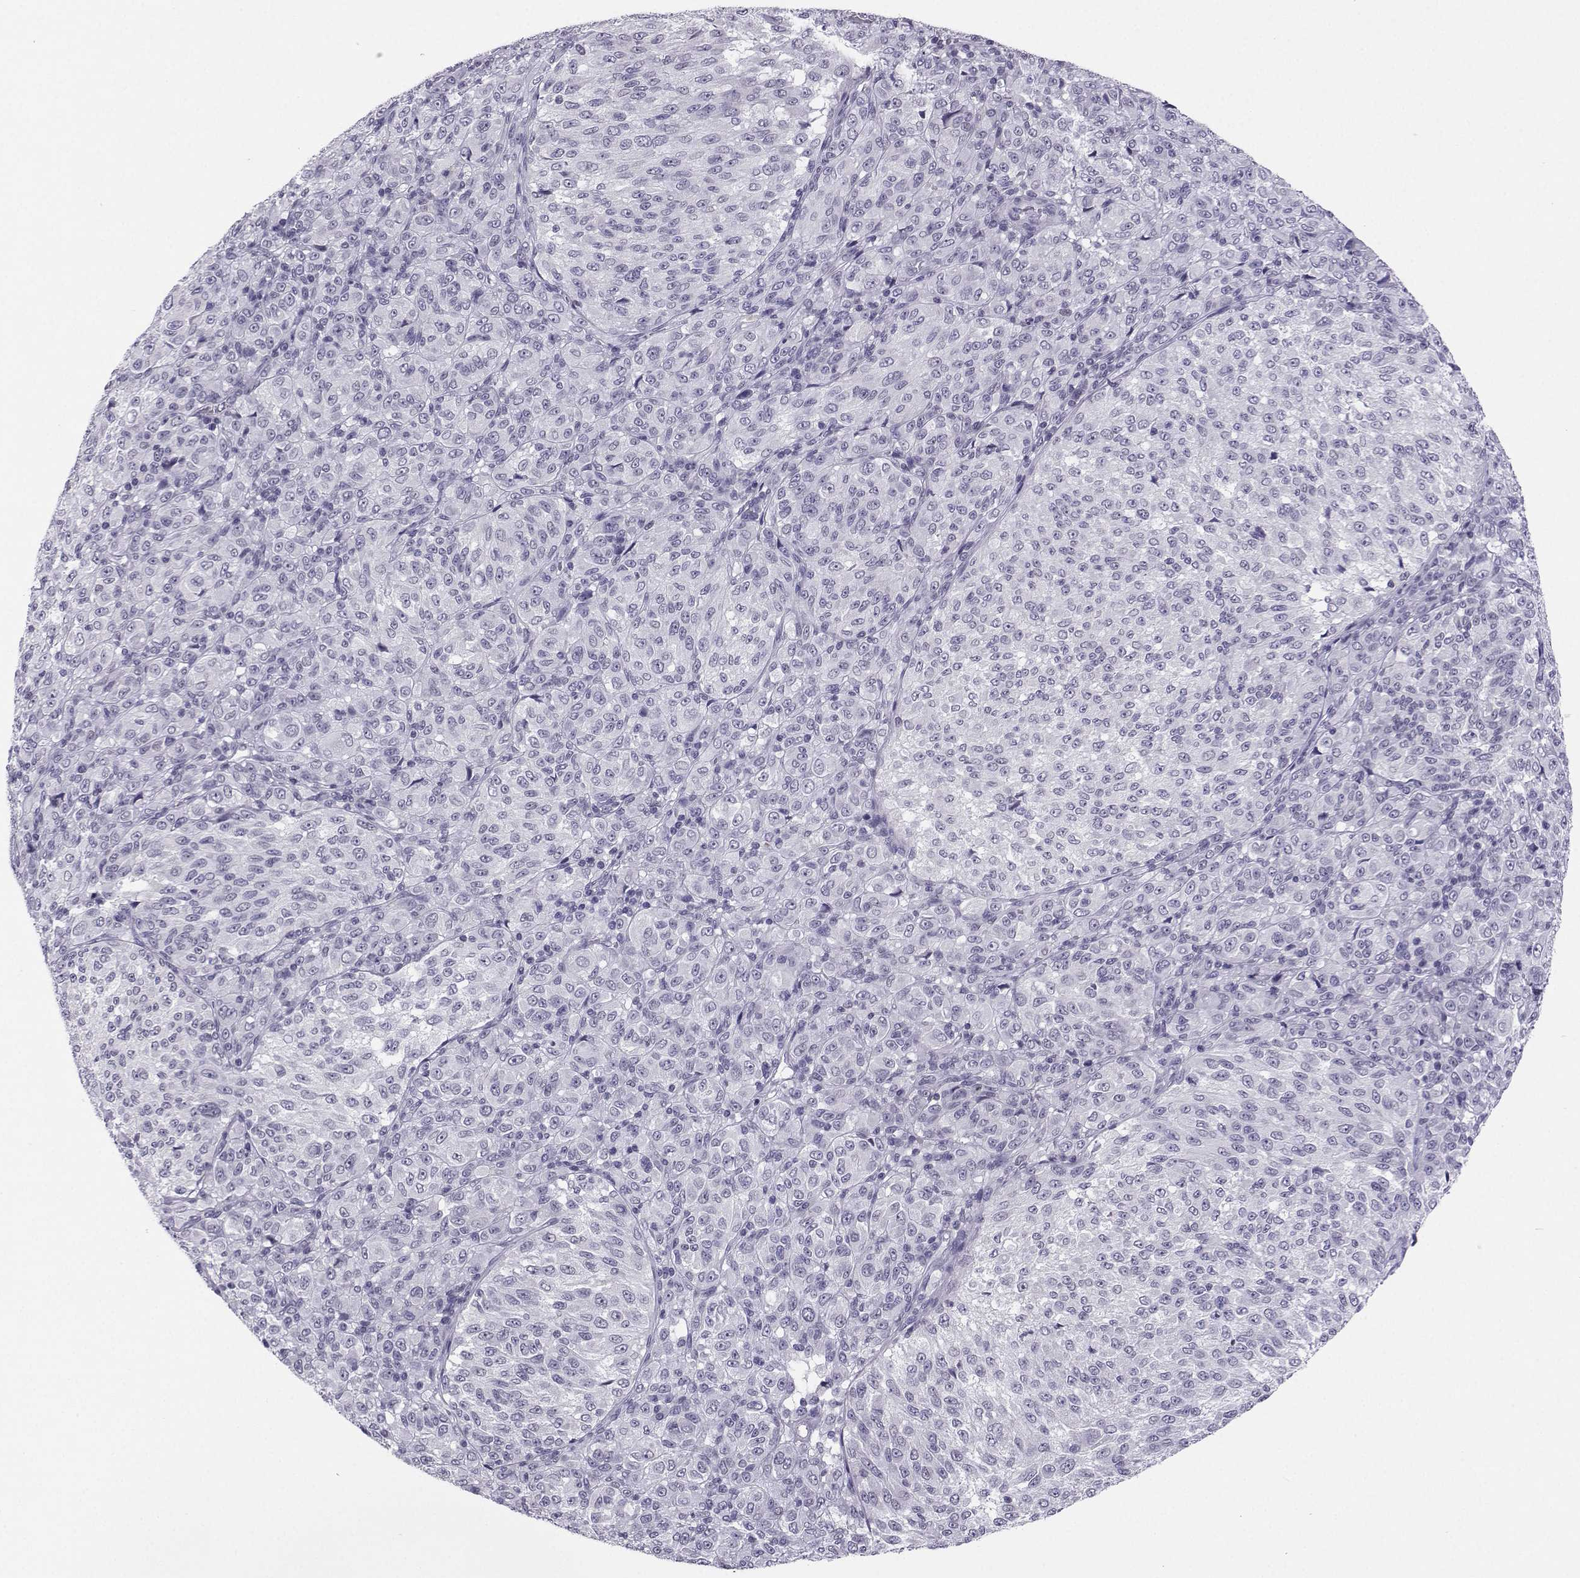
{"staining": {"intensity": "negative", "quantity": "none", "location": "none"}, "tissue": "melanoma", "cell_type": "Tumor cells", "image_type": "cancer", "snomed": [{"axis": "morphology", "description": "Malignant melanoma, Metastatic site"}, {"axis": "topography", "description": "Brain"}], "caption": "Histopathology image shows no significant protein positivity in tumor cells of malignant melanoma (metastatic site).", "gene": "LHX1", "patient": {"sex": "female", "age": 56}}